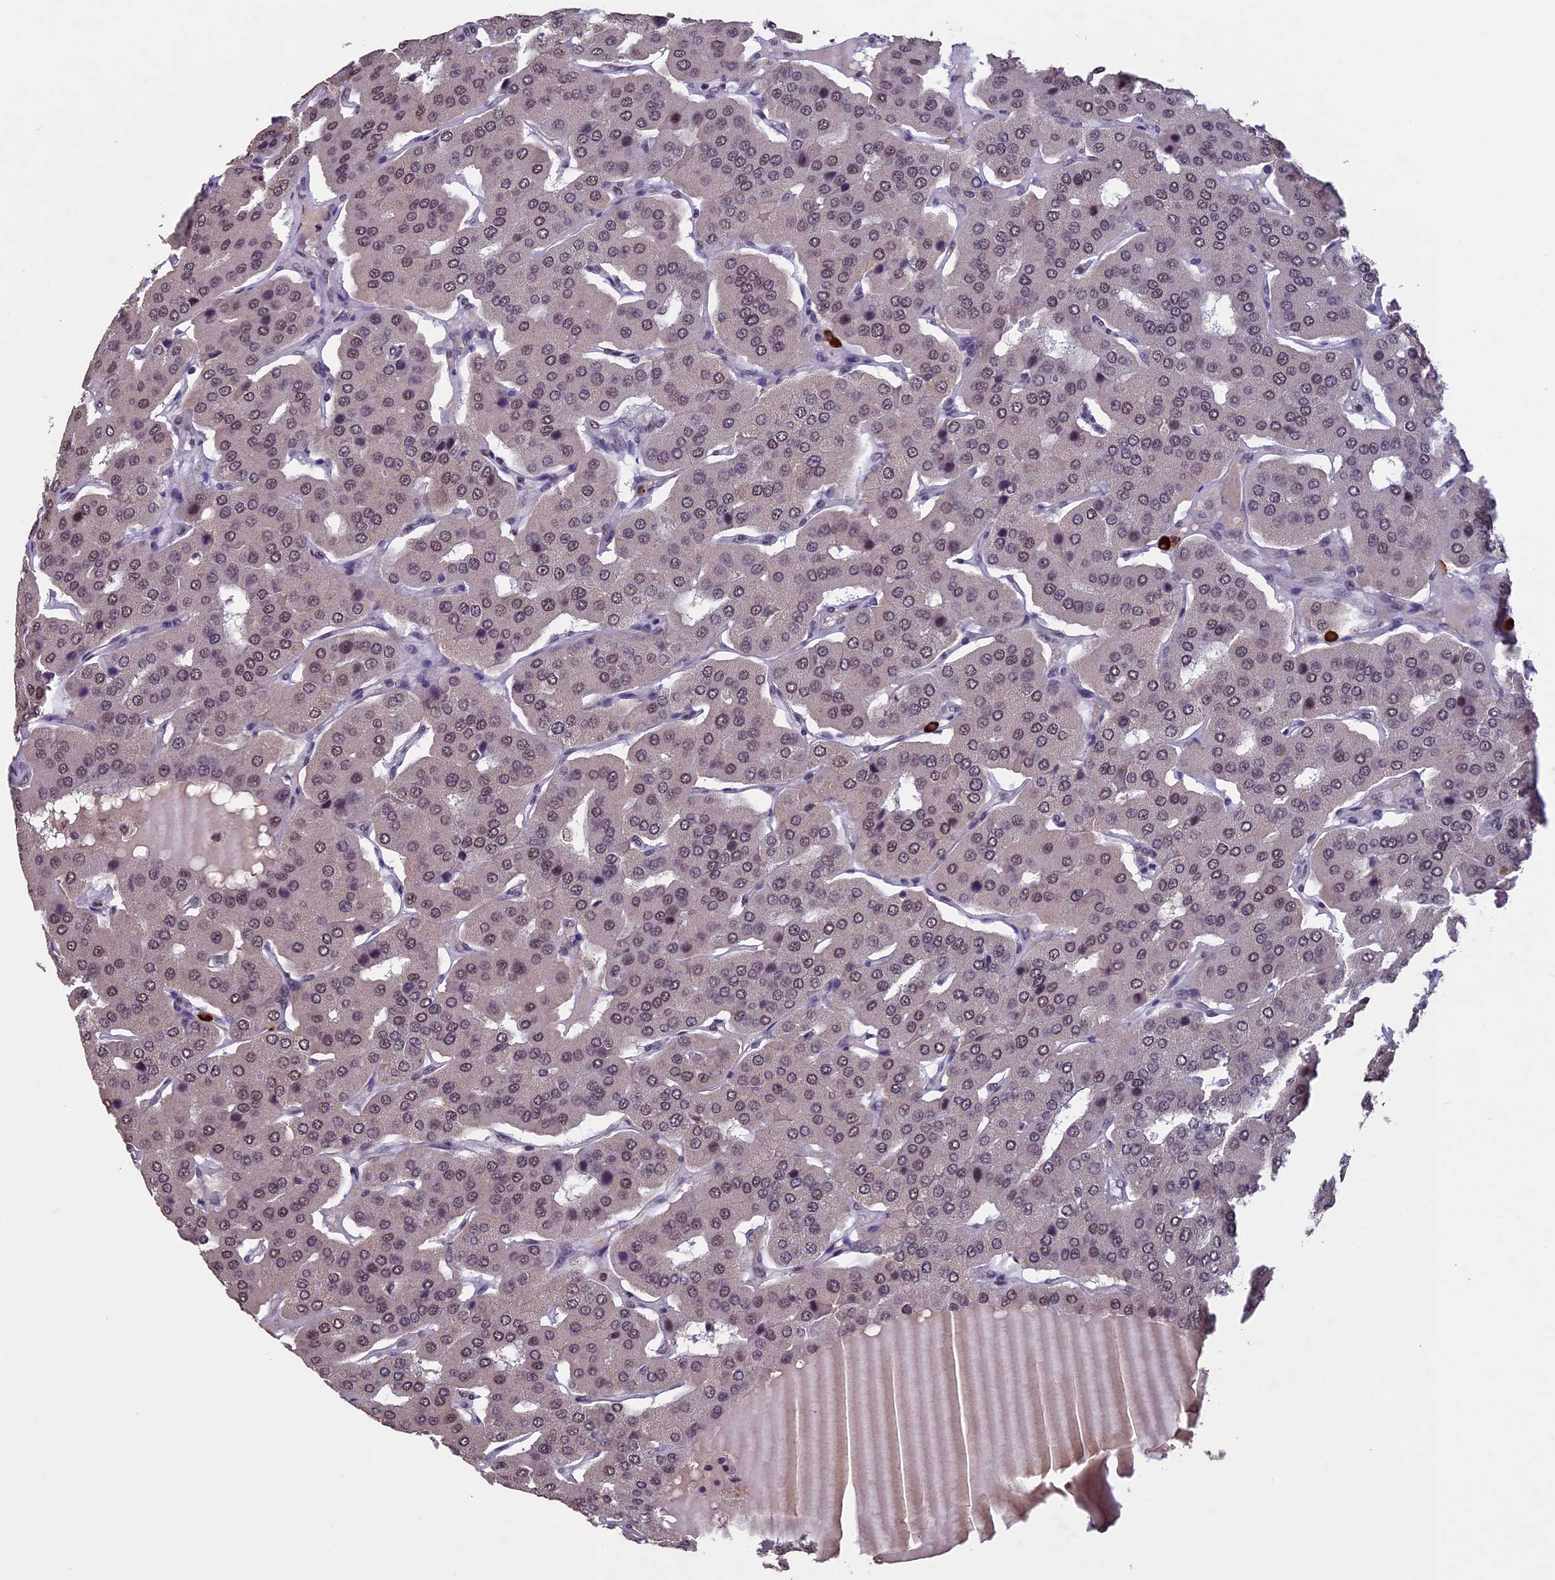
{"staining": {"intensity": "weak", "quantity": ">75%", "location": "nuclear"}, "tissue": "parathyroid gland", "cell_type": "Glandular cells", "image_type": "normal", "snomed": [{"axis": "morphology", "description": "Normal tissue, NOS"}, {"axis": "morphology", "description": "Adenoma, NOS"}, {"axis": "topography", "description": "Parathyroid gland"}], "caption": "Weak nuclear staining is present in approximately >75% of glandular cells in unremarkable parathyroid gland.", "gene": "RNF40", "patient": {"sex": "female", "age": 86}}